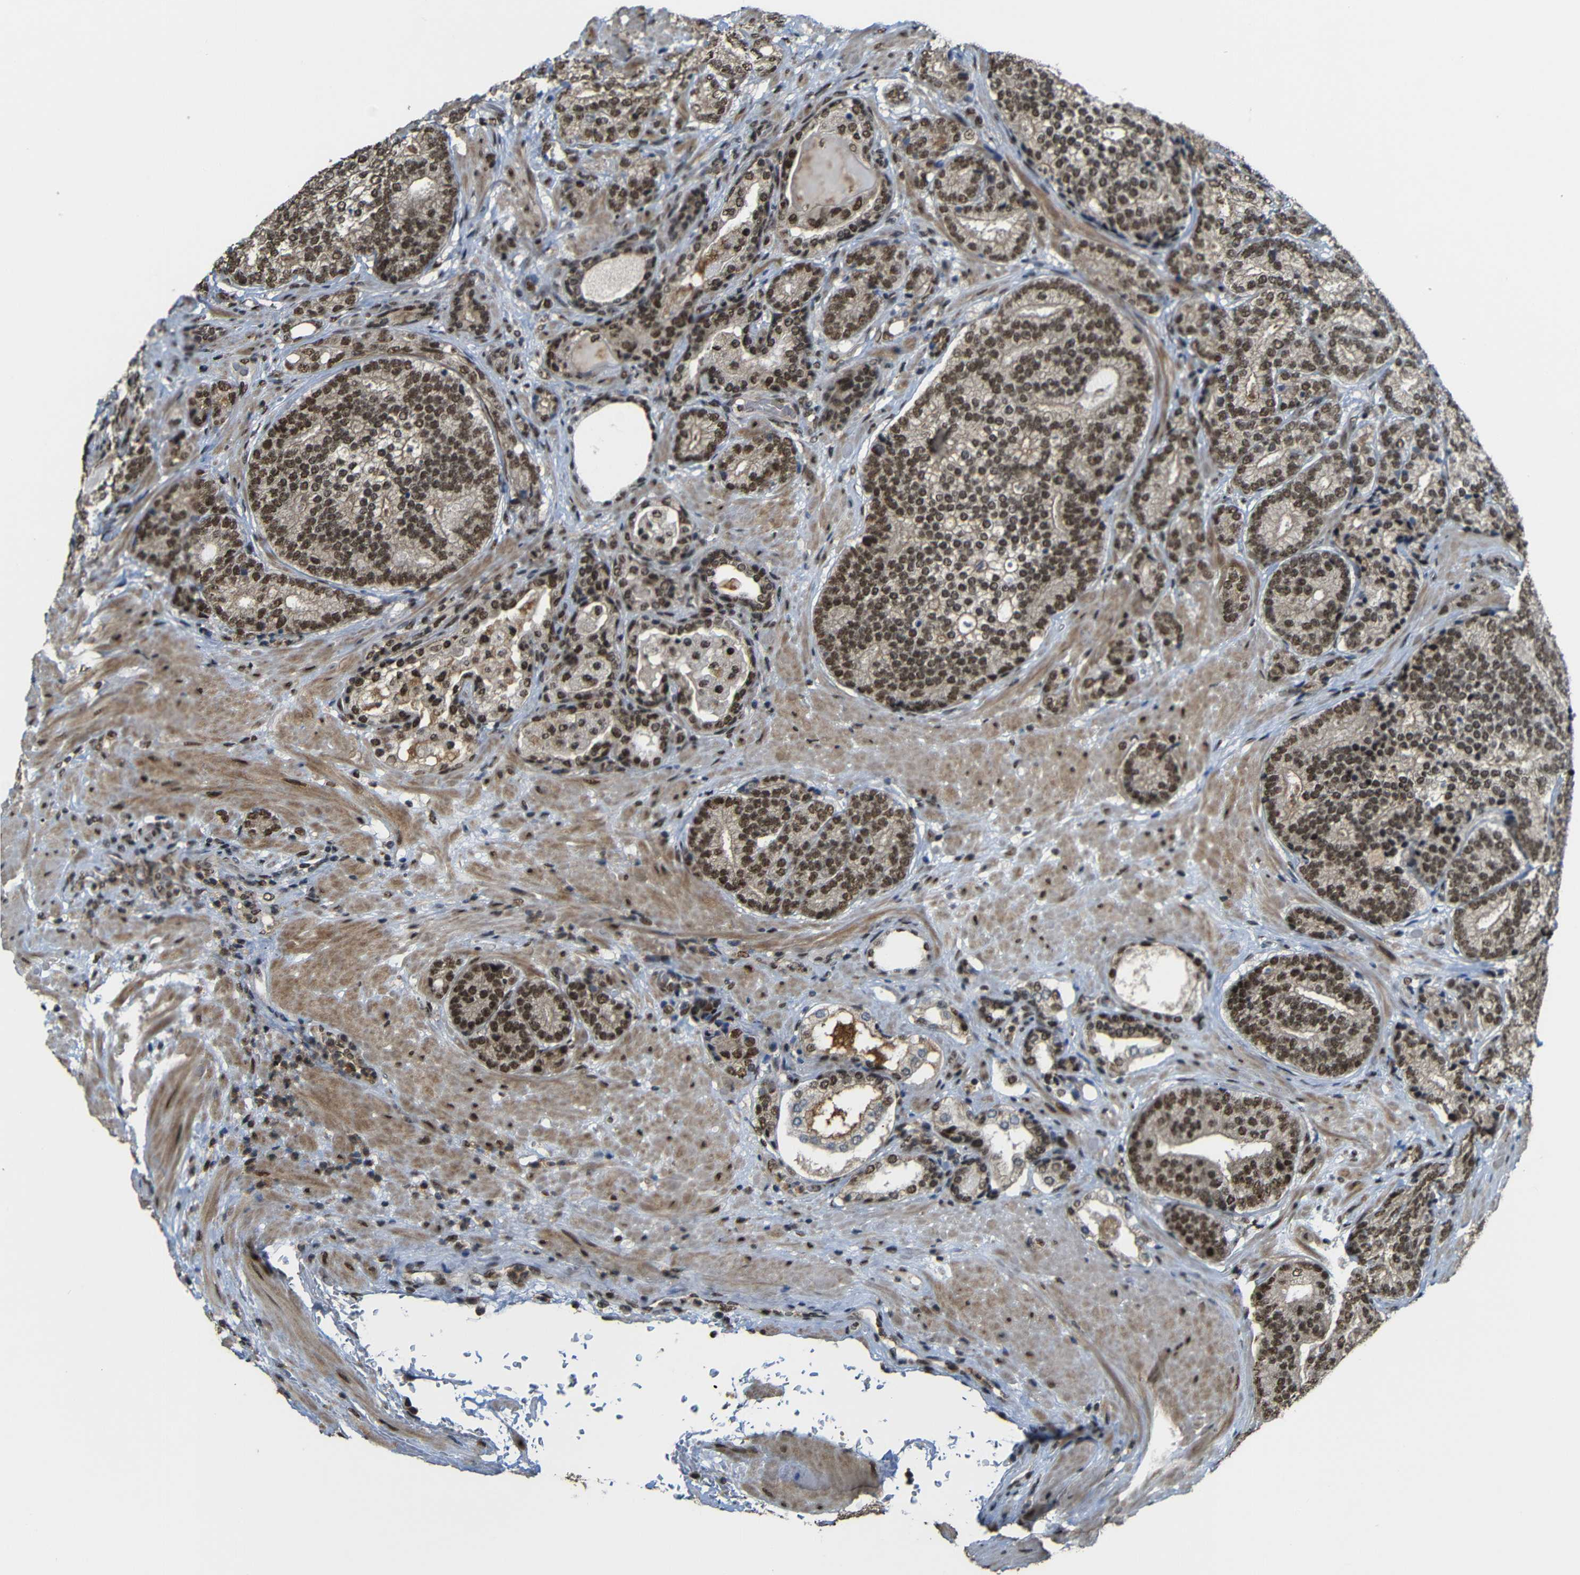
{"staining": {"intensity": "strong", "quantity": ">75%", "location": "cytoplasmic/membranous,nuclear"}, "tissue": "prostate cancer", "cell_type": "Tumor cells", "image_type": "cancer", "snomed": [{"axis": "morphology", "description": "Adenocarcinoma, High grade"}, {"axis": "topography", "description": "Prostate"}], "caption": "Protein expression analysis of human prostate cancer reveals strong cytoplasmic/membranous and nuclear staining in about >75% of tumor cells.", "gene": "TCF7L2", "patient": {"sex": "male", "age": 61}}